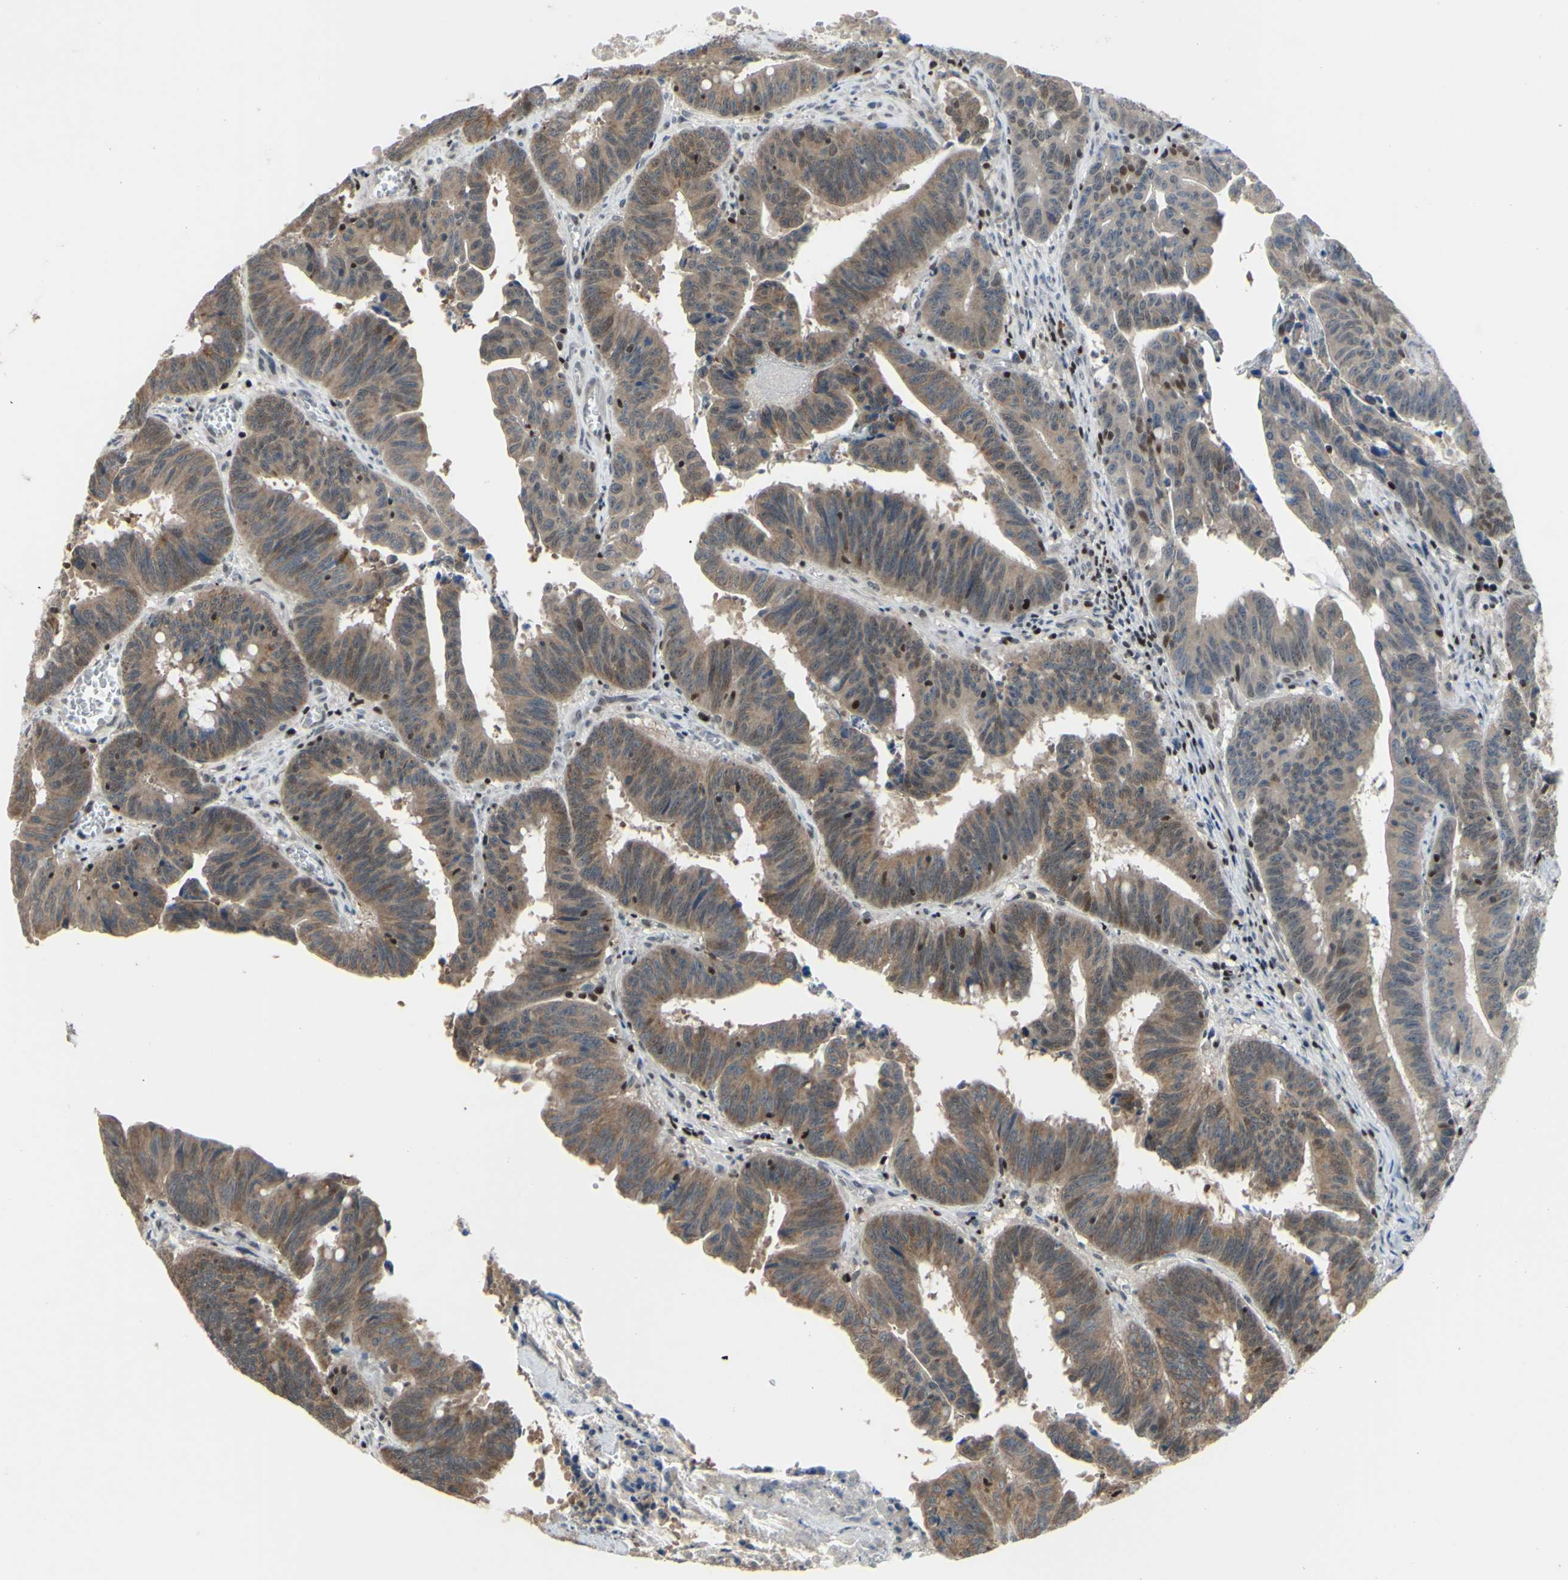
{"staining": {"intensity": "moderate", "quantity": ">75%", "location": "cytoplasmic/membranous"}, "tissue": "colorectal cancer", "cell_type": "Tumor cells", "image_type": "cancer", "snomed": [{"axis": "morphology", "description": "Adenocarcinoma, NOS"}, {"axis": "topography", "description": "Colon"}], "caption": "High-magnification brightfield microscopy of adenocarcinoma (colorectal) stained with DAB (3,3'-diaminobenzidine) (brown) and counterstained with hematoxylin (blue). tumor cells exhibit moderate cytoplasmic/membranous expression is identified in approximately>75% of cells.", "gene": "SP4", "patient": {"sex": "male", "age": 45}}